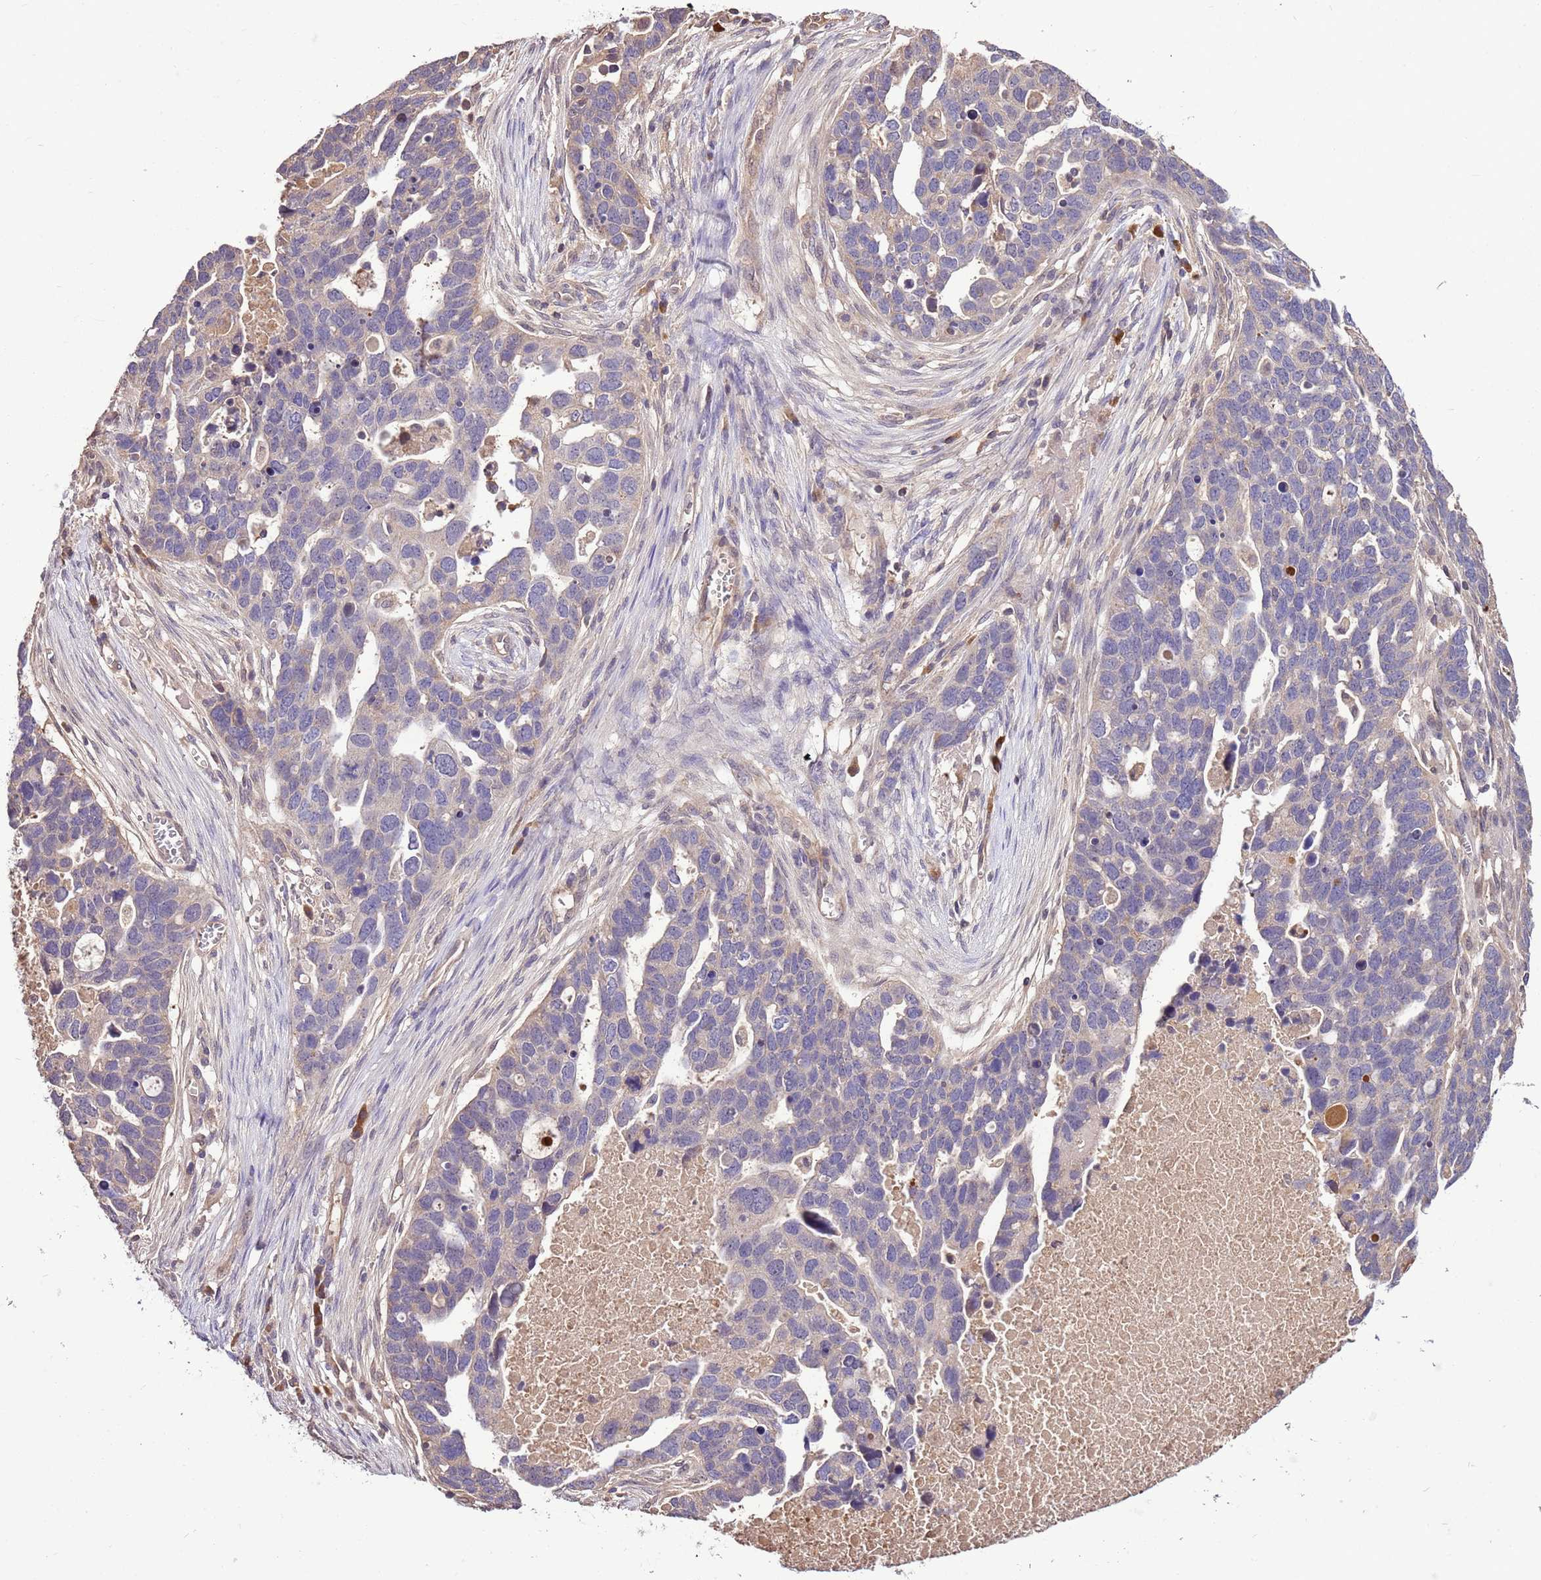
{"staining": {"intensity": "negative", "quantity": "none", "location": "none"}, "tissue": "ovarian cancer", "cell_type": "Tumor cells", "image_type": "cancer", "snomed": [{"axis": "morphology", "description": "Cystadenocarcinoma, serous, NOS"}, {"axis": "topography", "description": "Ovary"}], "caption": "This is an immunohistochemistry image of ovarian serous cystadenocarcinoma. There is no staining in tumor cells.", "gene": "BBS5", "patient": {"sex": "female", "age": 54}}